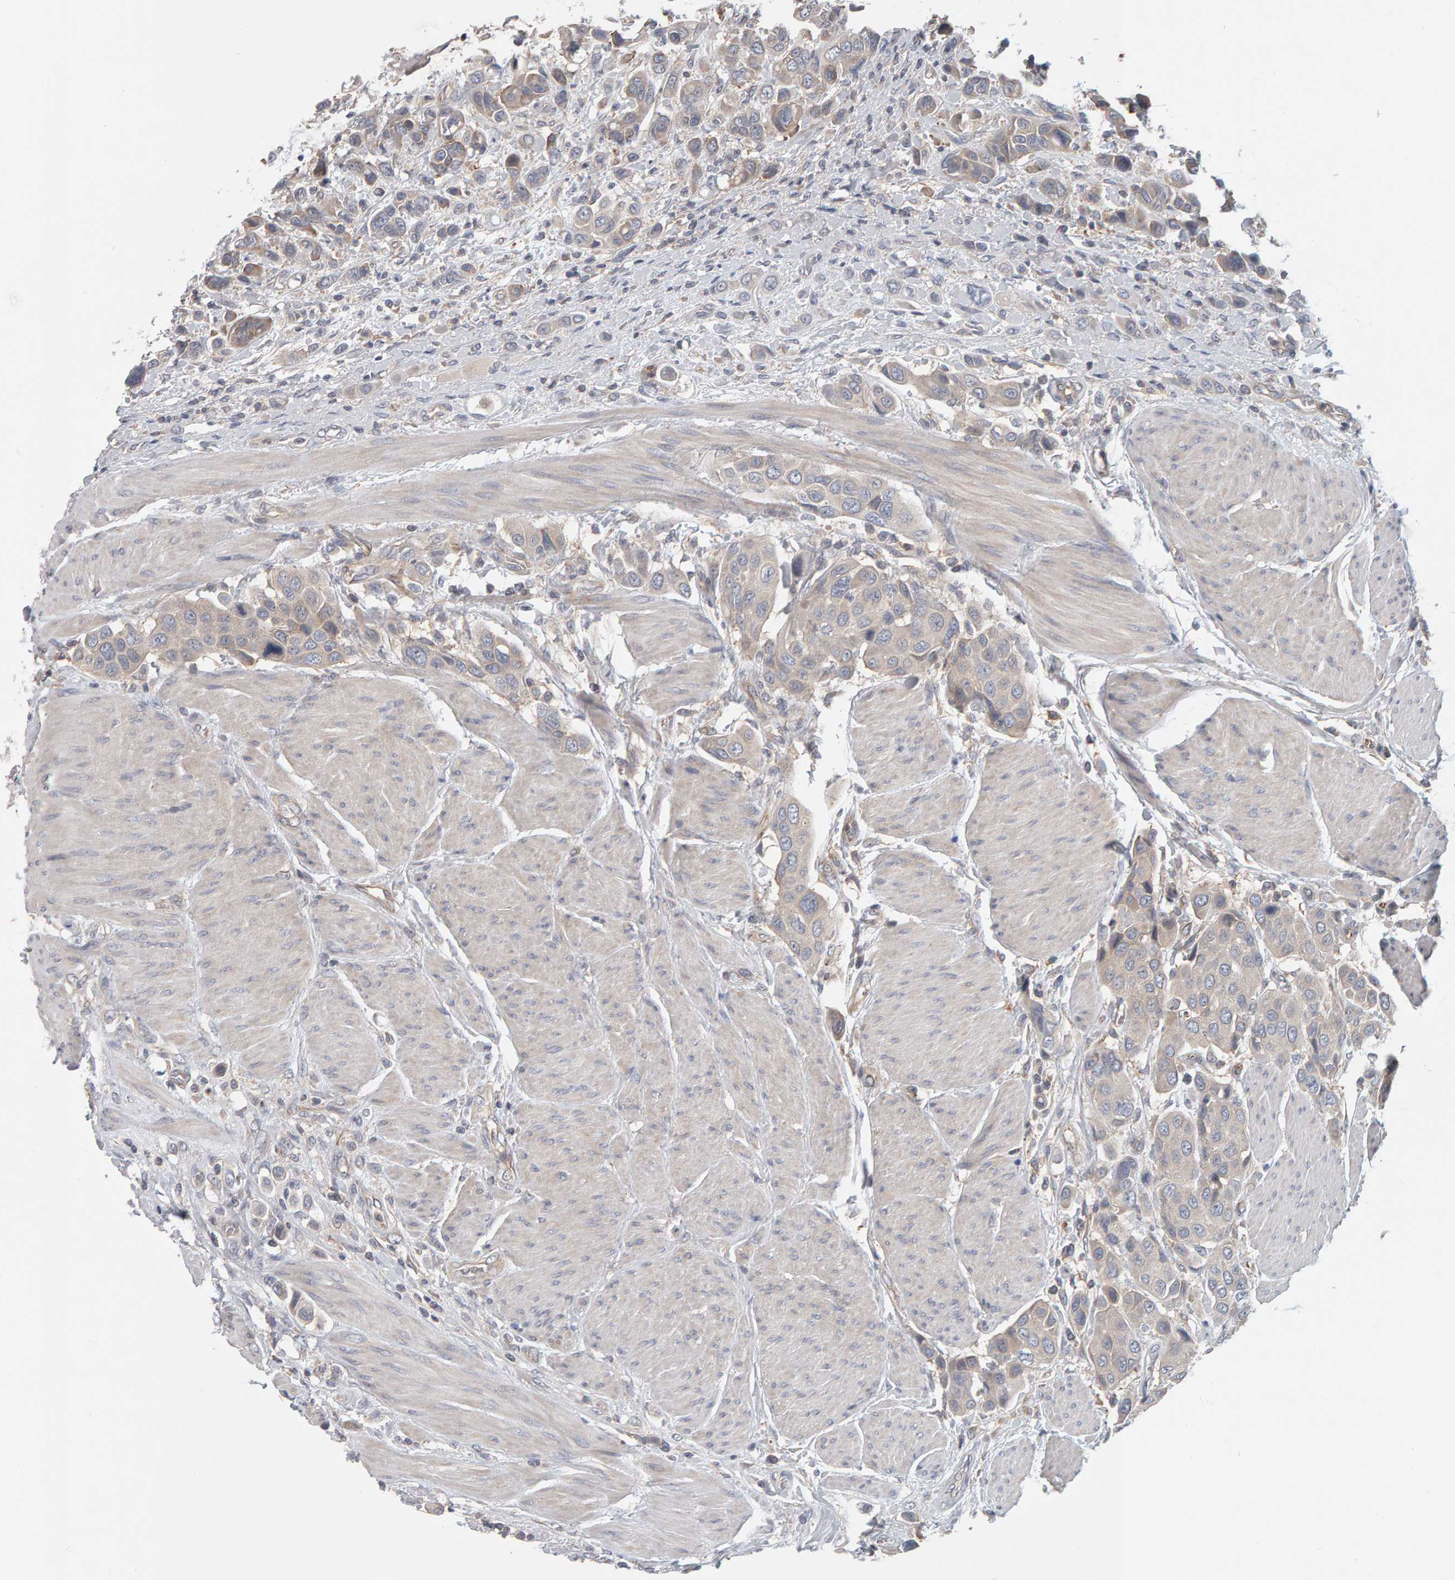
{"staining": {"intensity": "negative", "quantity": "none", "location": "none"}, "tissue": "urothelial cancer", "cell_type": "Tumor cells", "image_type": "cancer", "snomed": [{"axis": "morphology", "description": "Urothelial carcinoma, High grade"}, {"axis": "topography", "description": "Urinary bladder"}], "caption": "Immunohistochemical staining of urothelial cancer reveals no significant staining in tumor cells. The staining was performed using DAB to visualize the protein expression in brown, while the nuclei were stained in blue with hematoxylin (Magnification: 20x).", "gene": "C9orf72", "patient": {"sex": "male", "age": 50}}